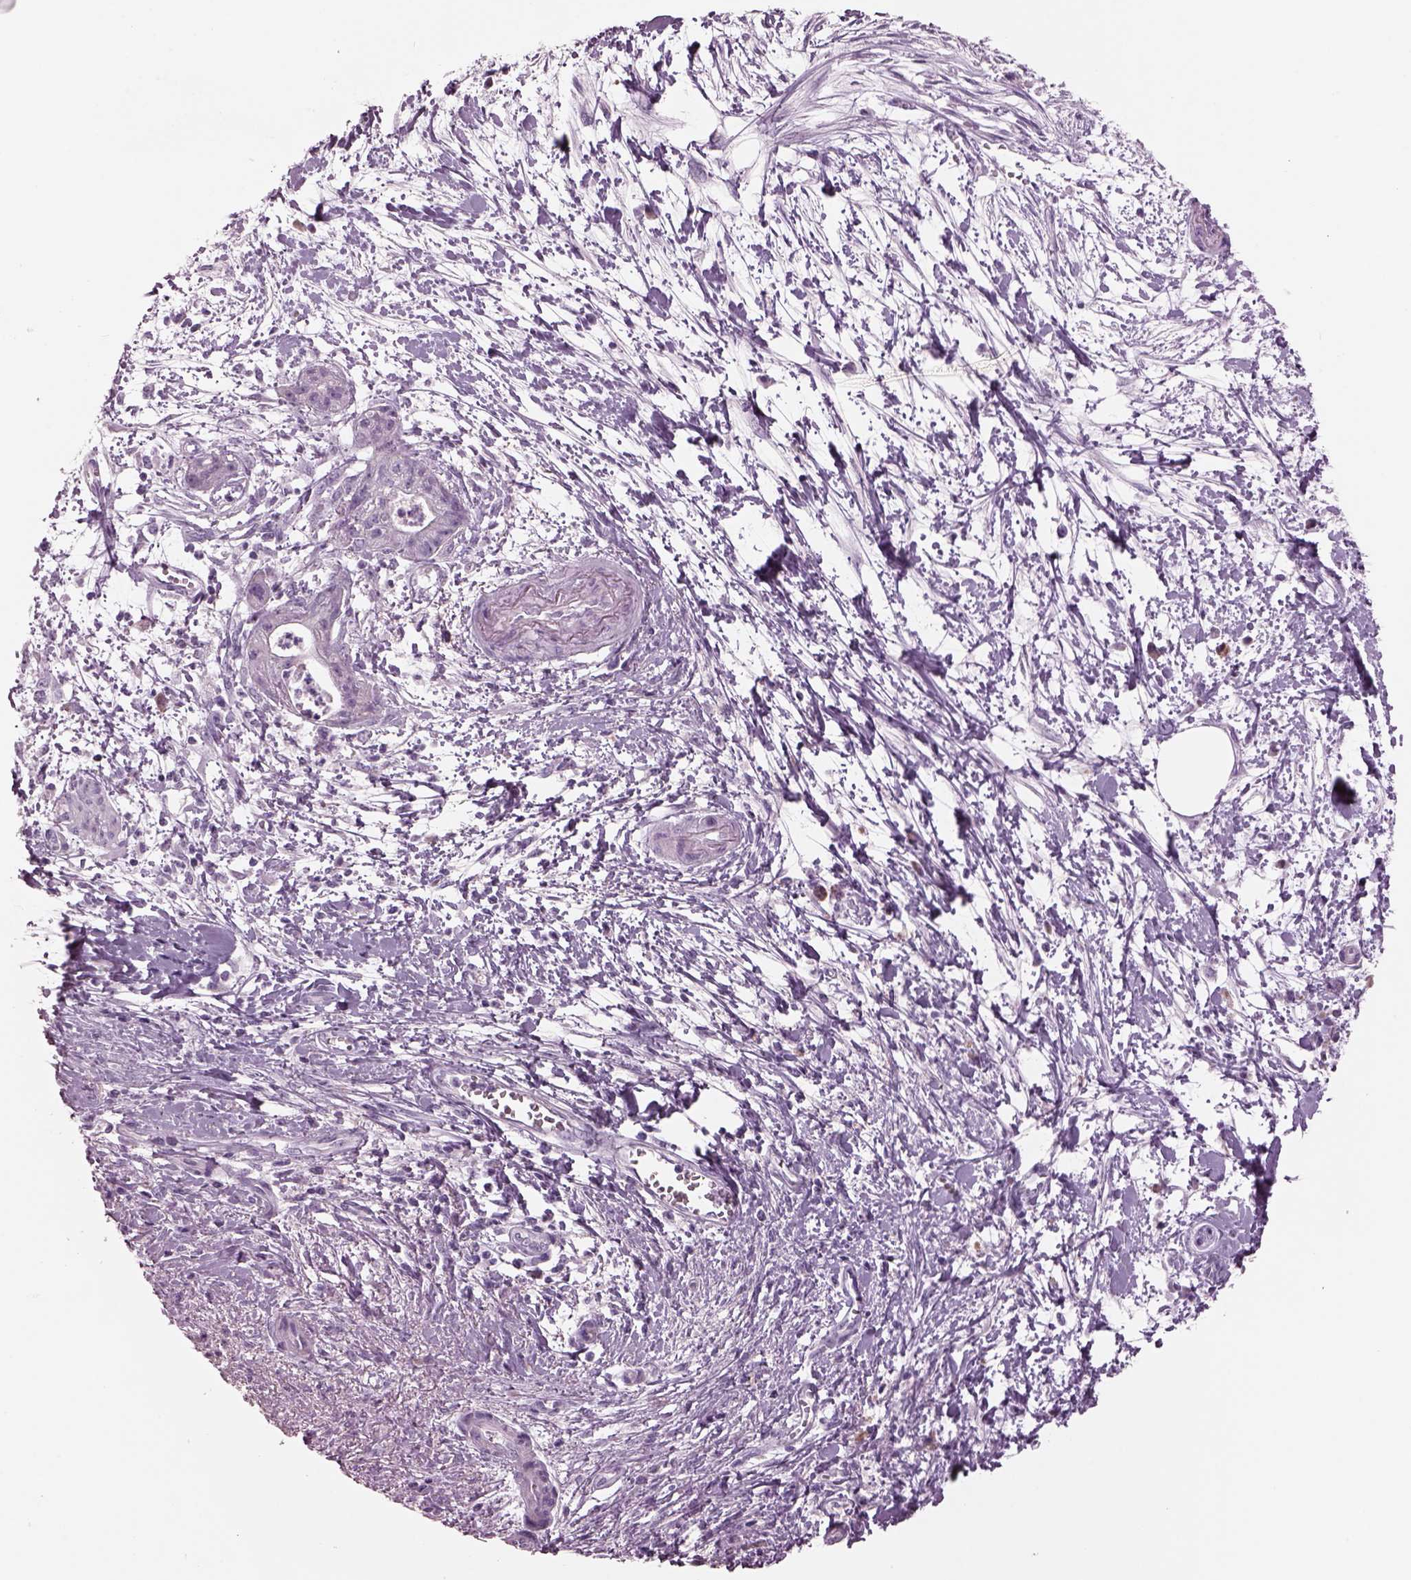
{"staining": {"intensity": "negative", "quantity": "none", "location": "none"}, "tissue": "pancreatic cancer", "cell_type": "Tumor cells", "image_type": "cancer", "snomed": [{"axis": "morphology", "description": "Normal tissue, NOS"}, {"axis": "morphology", "description": "Adenocarcinoma, NOS"}, {"axis": "topography", "description": "Lymph node"}, {"axis": "topography", "description": "Pancreas"}], "caption": "Tumor cells show no significant positivity in pancreatic cancer.", "gene": "CYLC1", "patient": {"sex": "female", "age": 58}}